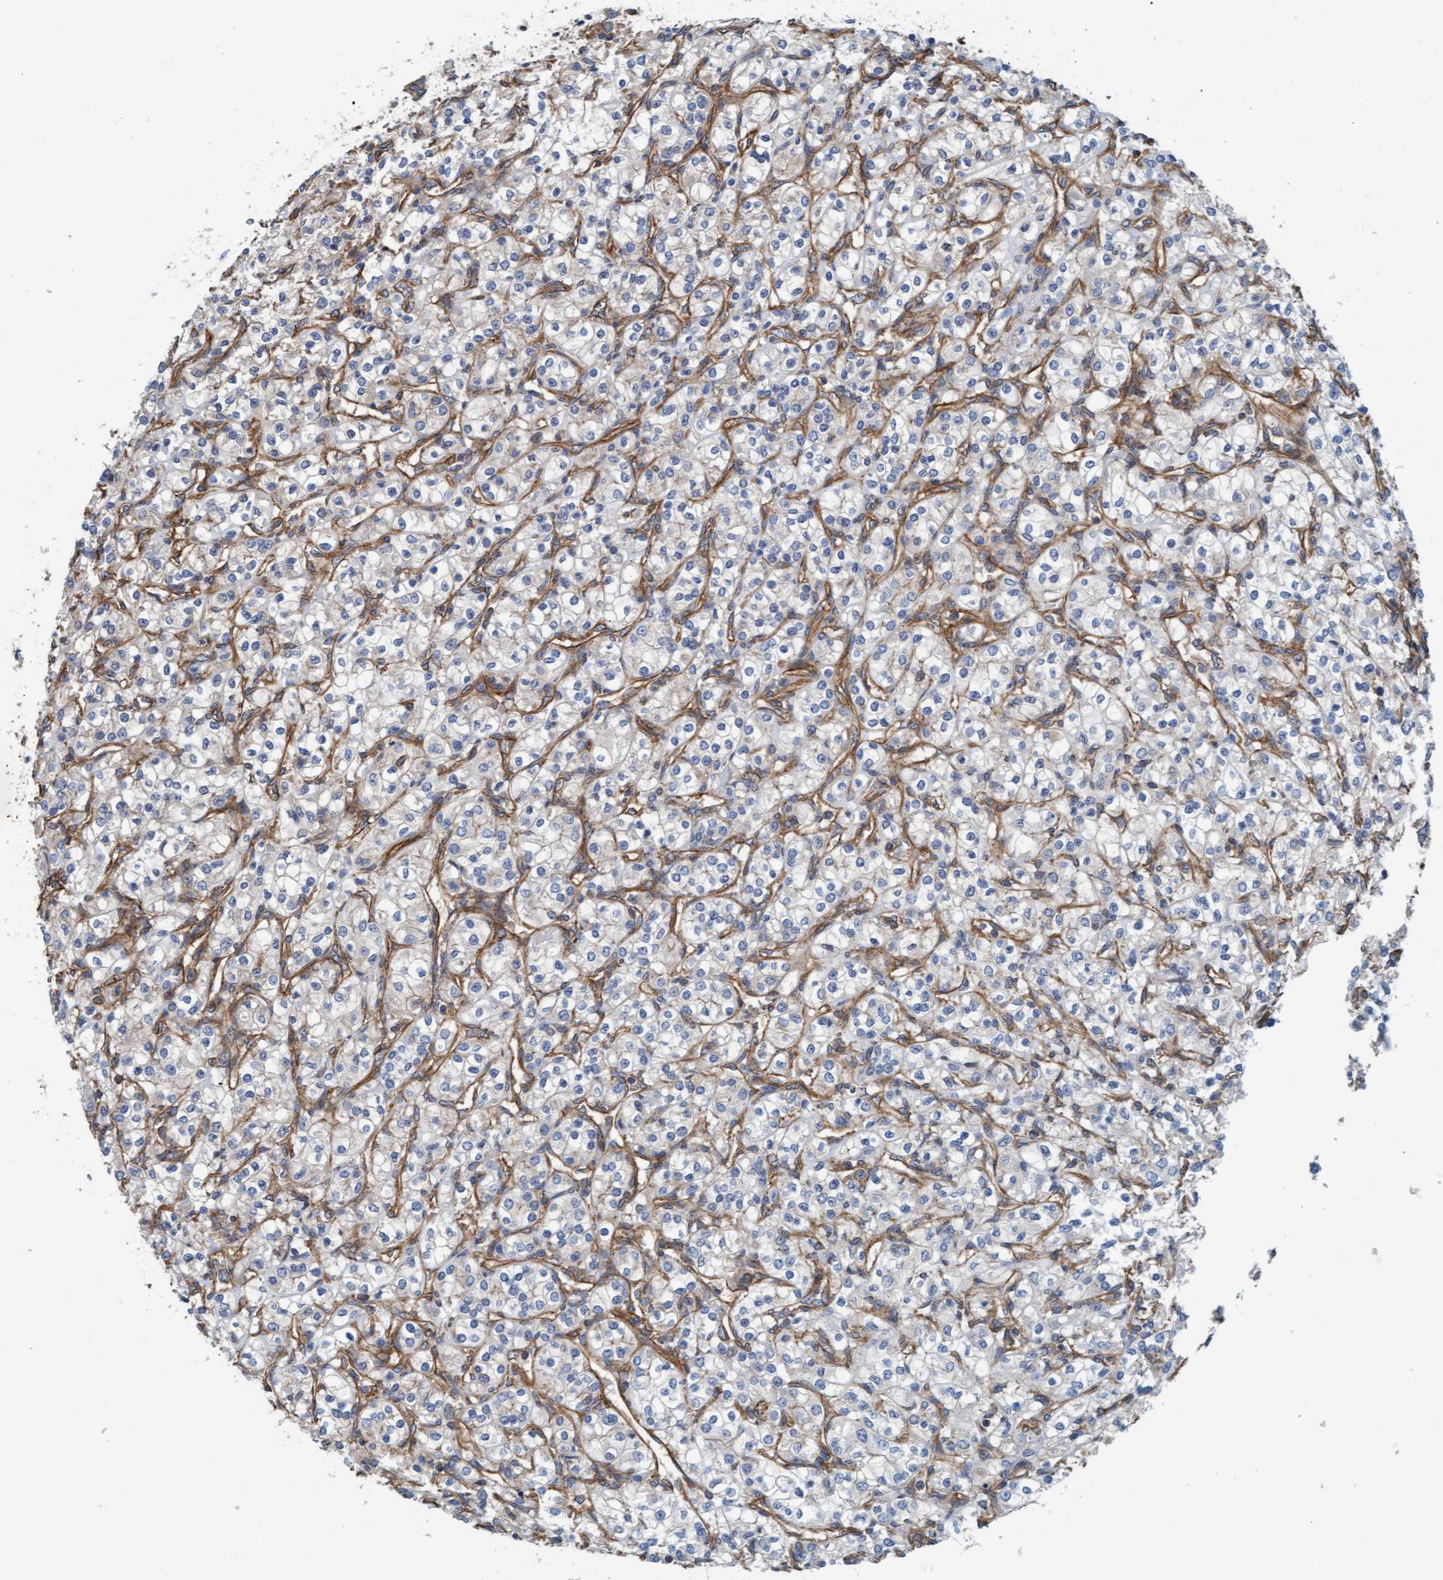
{"staining": {"intensity": "negative", "quantity": "none", "location": "none"}, "tissue": "renal cancer", "cell_type": "Tumor cells", "image_type": "cancer", "snomed": [{"axis": "morphology", "description": "Adenocarcinoma, NOS"}, {"axis": "topography", "description": "Kidney"}], "caption": "This is a histopathology image of immunohistochemistry (IHC) staining of renal cancer (adenocarcinoma), which shows no staining in tumor cells.", "gene": "STXBP4", "patient": {"sex": "male", "age": 77}}